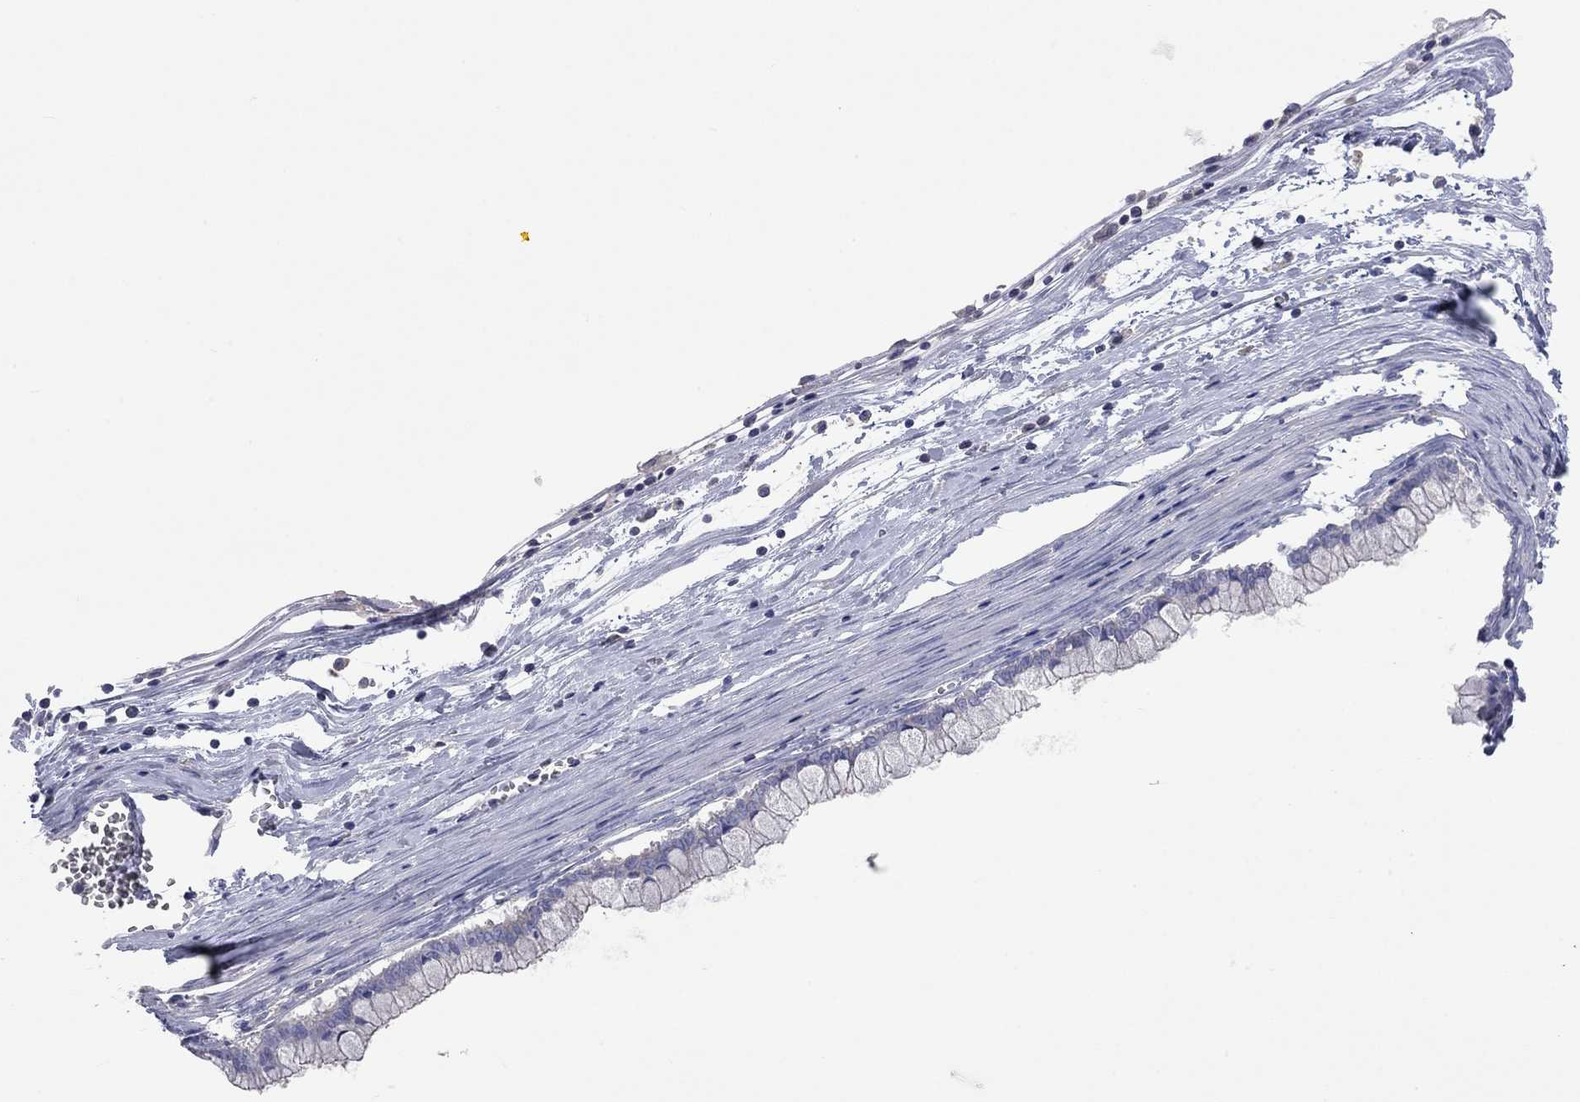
{"staining": {"intensity": "negative", "quantity": "none", "location": "none"}, "tissue": "ovarian cancer", "cell_type": "Tumor cells", "image_type": "cancer", "snomed": [{"axis": "morphology", "description": "Cystadenocarcinoma, mucinous, NOS"}, {"axis": "topography", "description": "Ovary"}], "caption": "An immunohistochemistry (IHC) micrograph of mucinous cystadenocarcinoma (ovarian) is shown. There is no staining in tumor cells of mucinous cystadenocarcinoma (ovarian). (DAB immunohistochemistry with hematoxylin counter stain).", "gene": "KCNB1", "patient": {"sex": "female", "age": 67}}